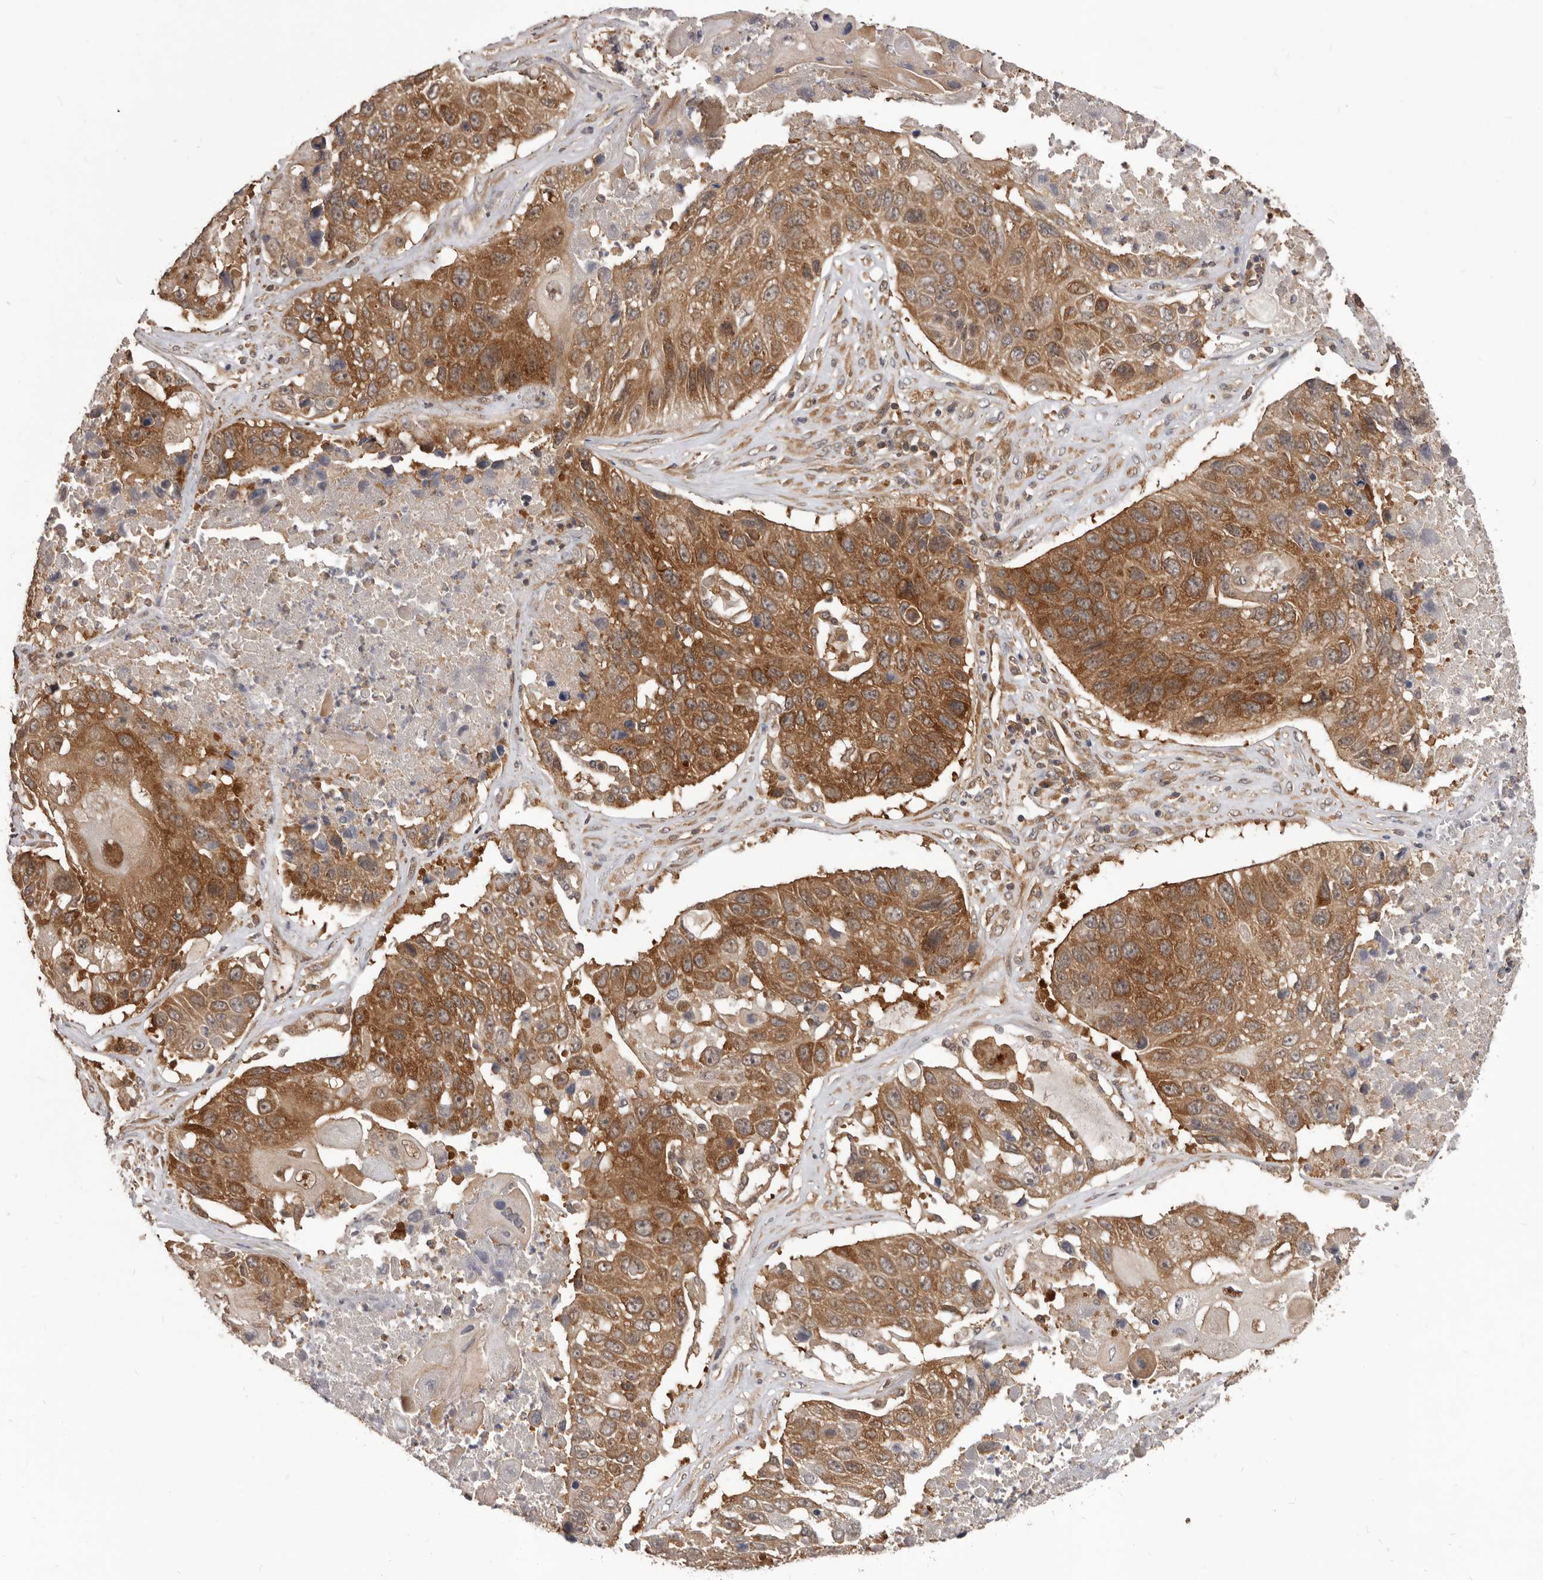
{"staining": {"intensity": "moderate", "quantity": ">75%", "location": "cytoplasmic/membranous"}, "tissue": "lung cancer", "cell_type": "Tumor cells", "image_type": "cancer", "snomed": [{"axis": "morphology", "description": "Squamous cell carcinoma, NOS"}, {"axis": "topography", "description": "Lung"}], "caption": "Tumor cells reveal medium levels of moderate cytoplasmic/membranous positivity in about >75% of cells in lung cancer.", "gene": "HBS1L", "patient": {"sex": "male", "age": 61}}